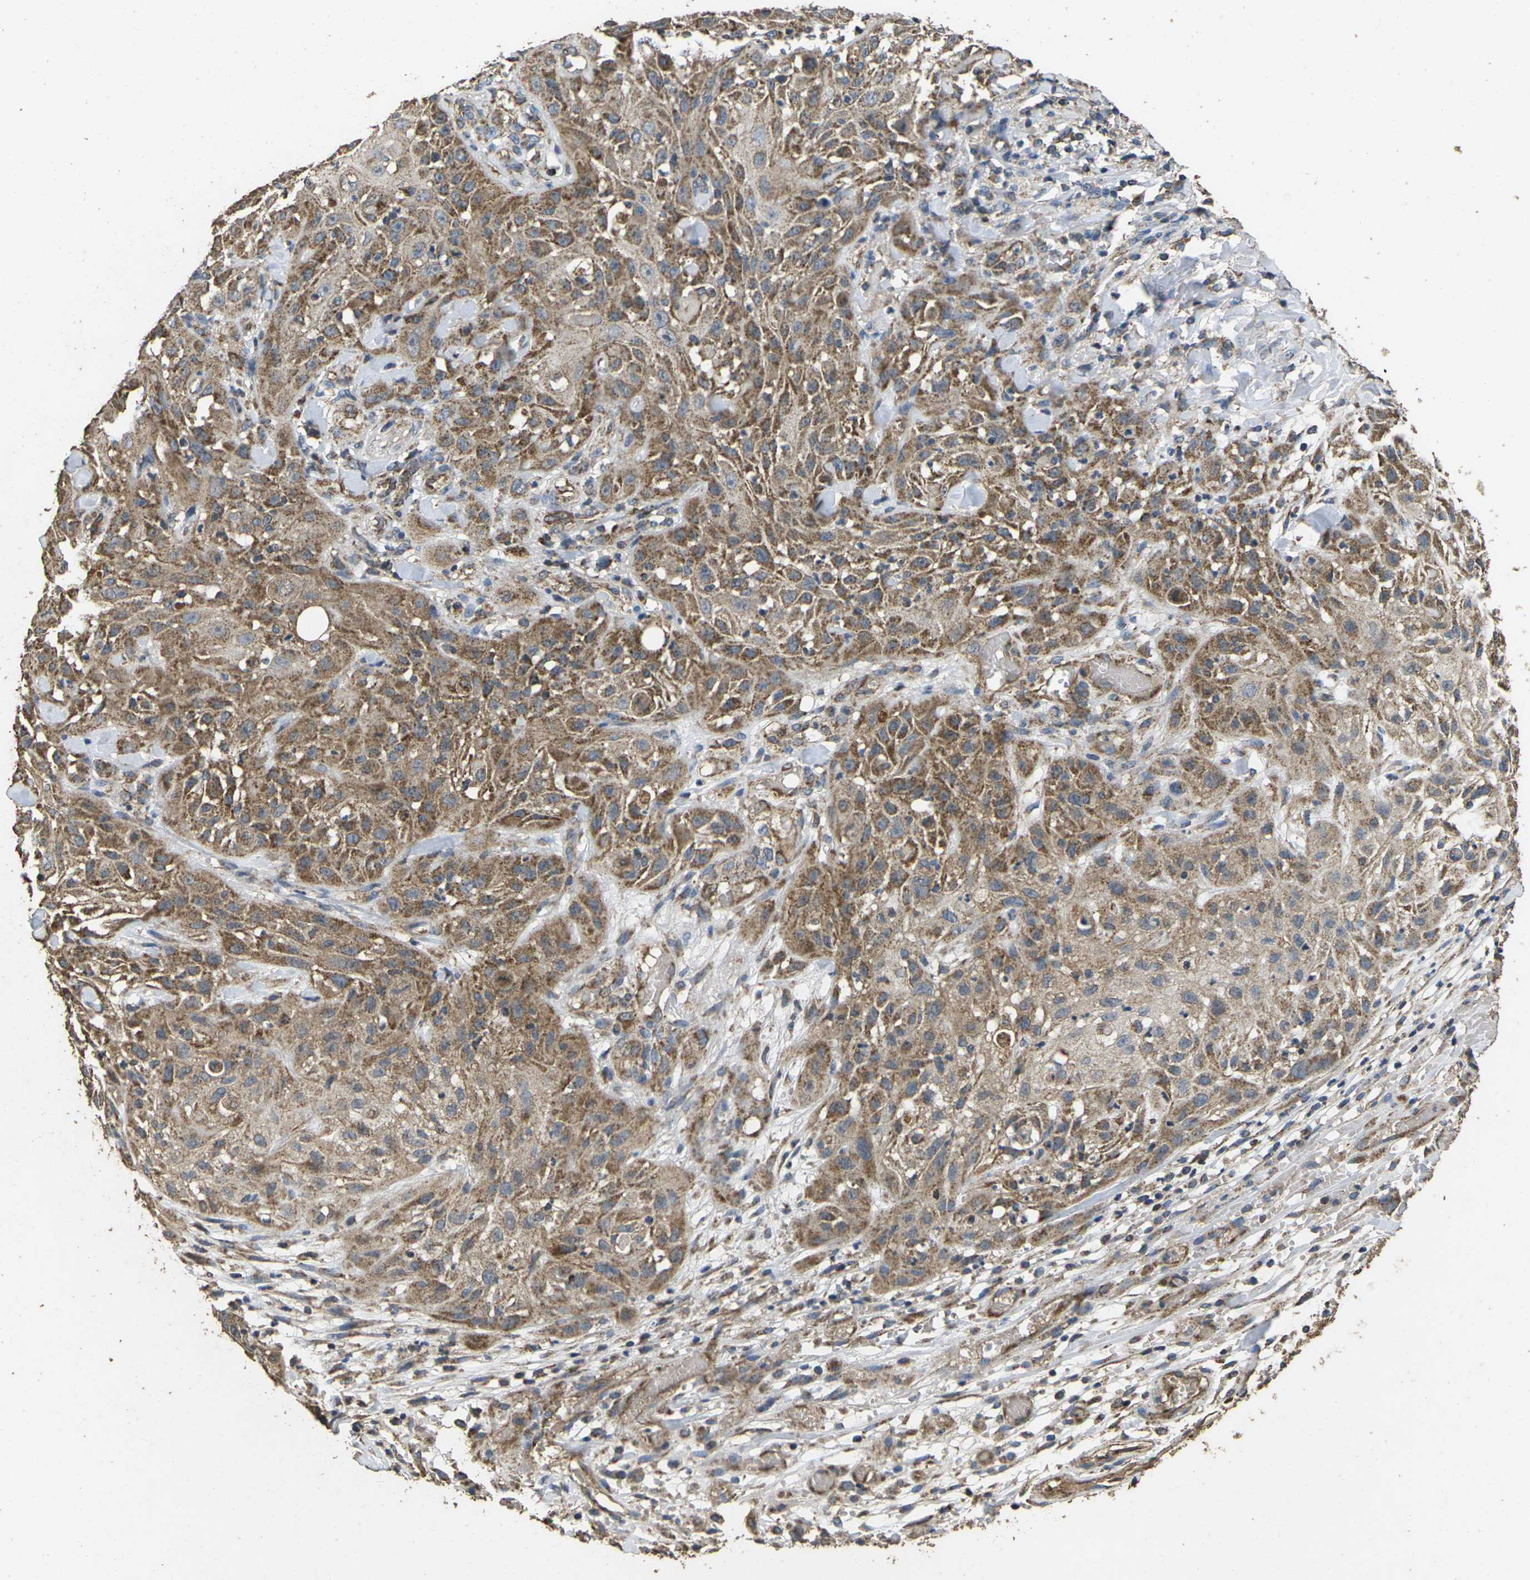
{"staining": {"intensity": "moderate", "quantity": ">75%", "location": "cytoplasmic/membranous"}, "tissue": "skin cancer", "cell_type": "Tumor cells", "image_type": "cancer", "snomed": [{"axis": "morphology", "description": "Squamous cell carcinoma, NOS"}, {"axis": "topography", "description": "Skin"}], "caption": "Immunohistochemical staining of human skin cancer displays medium levels of moderate cytoplasmic/membranous protein positivity in approximately >75% of tumor cells.", "gene": "MAPK11", "patient": {"sex": "male", "age": 75}}